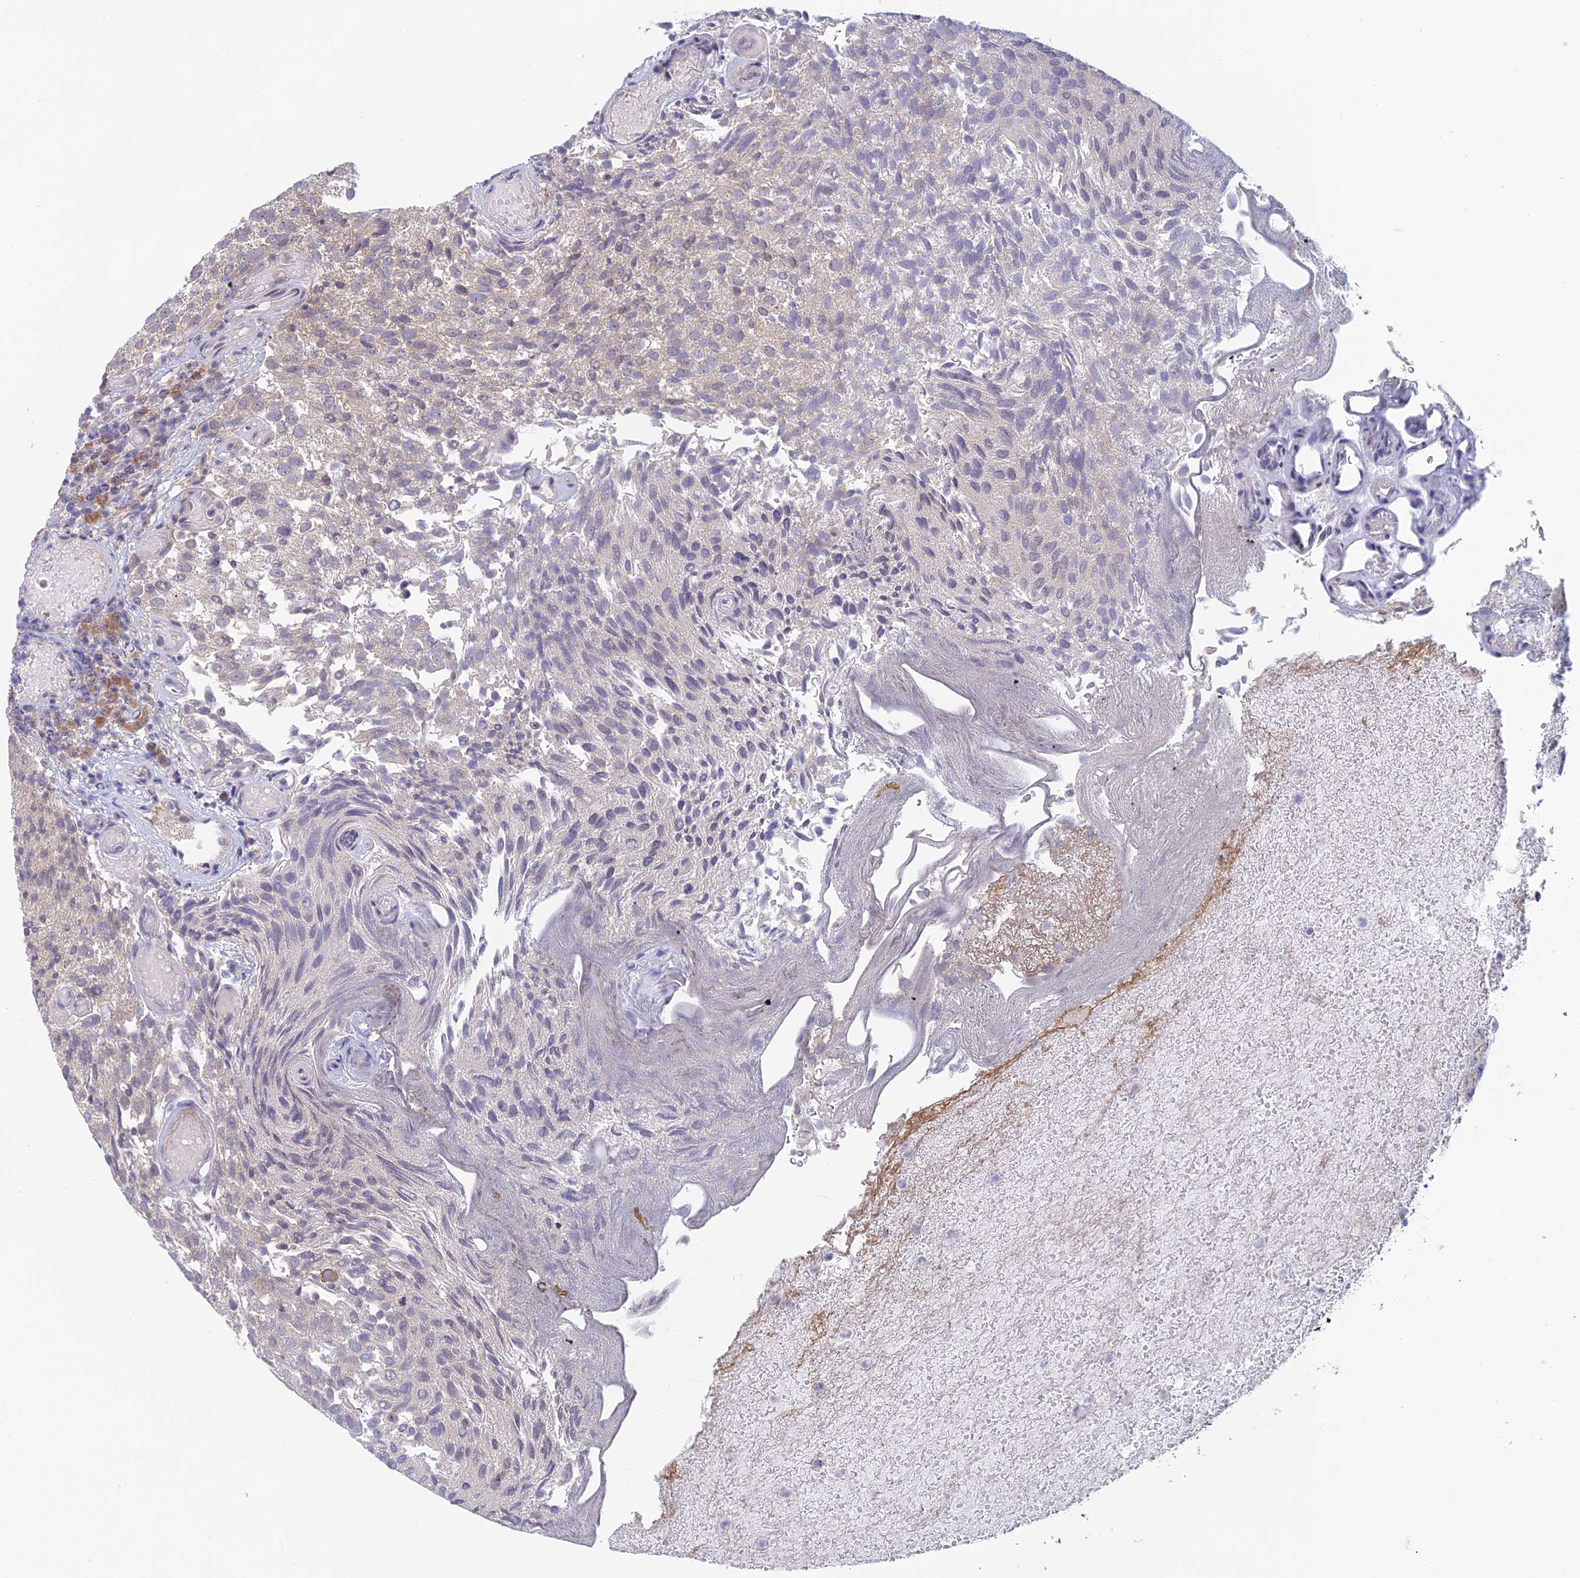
{"staining": {"intensity": "negative", "quantity": "none", "location": "none"}, "tissue": "urothelial cancer", "cell_type": "Tumor cells", "image_type": "cancer", "snomed": [{"axis": "morphology", "description": "Urothelial carcinoma, Low grade"}, {"axis": "topography", "description": "Urinary bladder"}], "caption": "The immunohistochemistry histopathology image has no significant expression in tumor cells of low-grade urothelial carcinoma tissue.", "gene": "SRA1", "patient": {"sex": "male", "age": 78}}